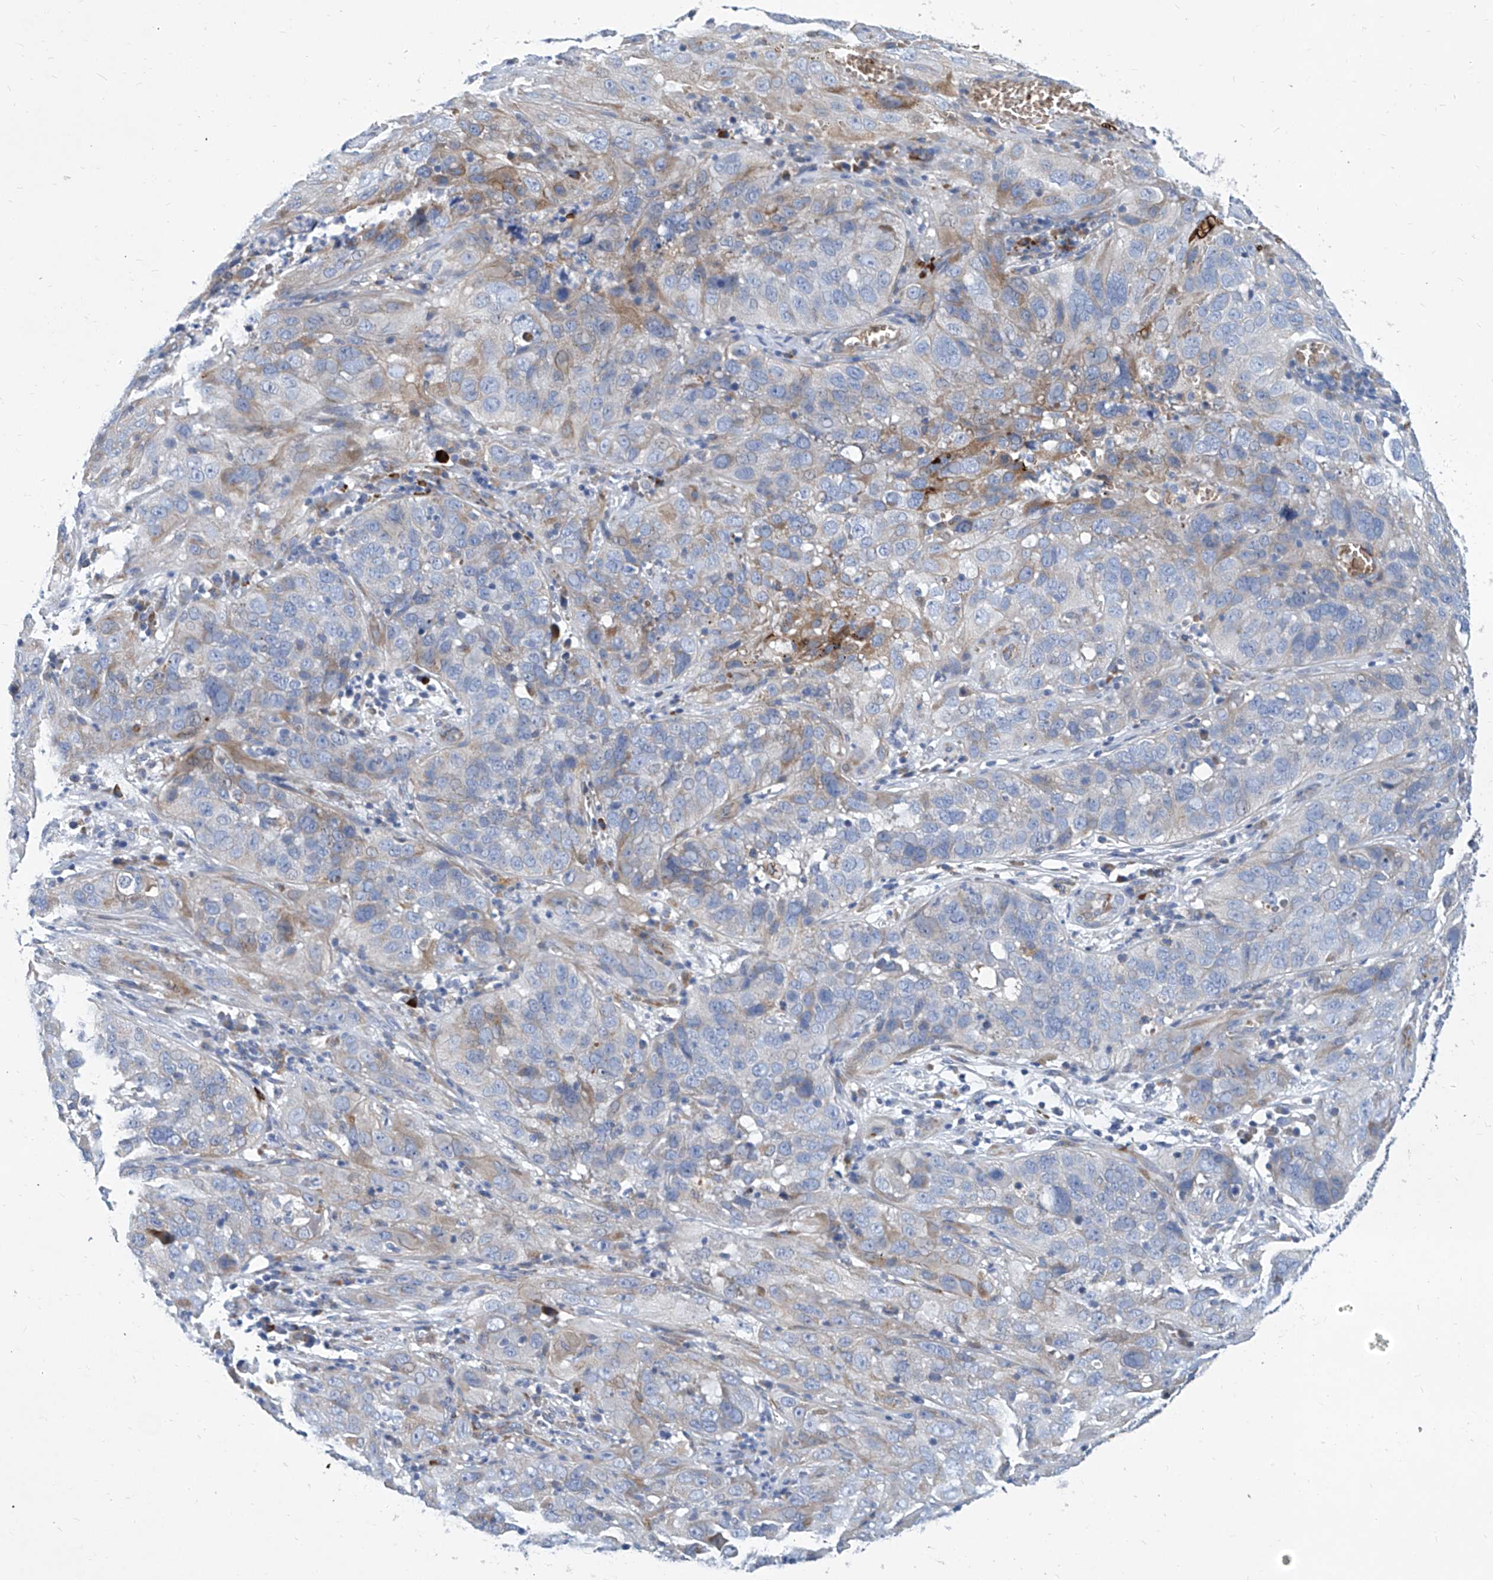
{"staining": {"intensity": "negative", "quantity": "none", "location": "none"}, "tissue": "cervical cancer", "cell_type": "Tumor cells", "image_type": "cancer", "snomed": [{"axis": "morphology", "description": "Squamous cell carcinoma, NOS"}, {"axis": "topography", "description": "Cervix"}], "caption": "DAB (3,3'-diaminobenzidine) immunohistochemical staining of human squamous cell carcinoma (cervical) exhibits no significant positivity in tumor cells.", "gene": "FPR2", "patient": {"sex": "female", "age": 32}}